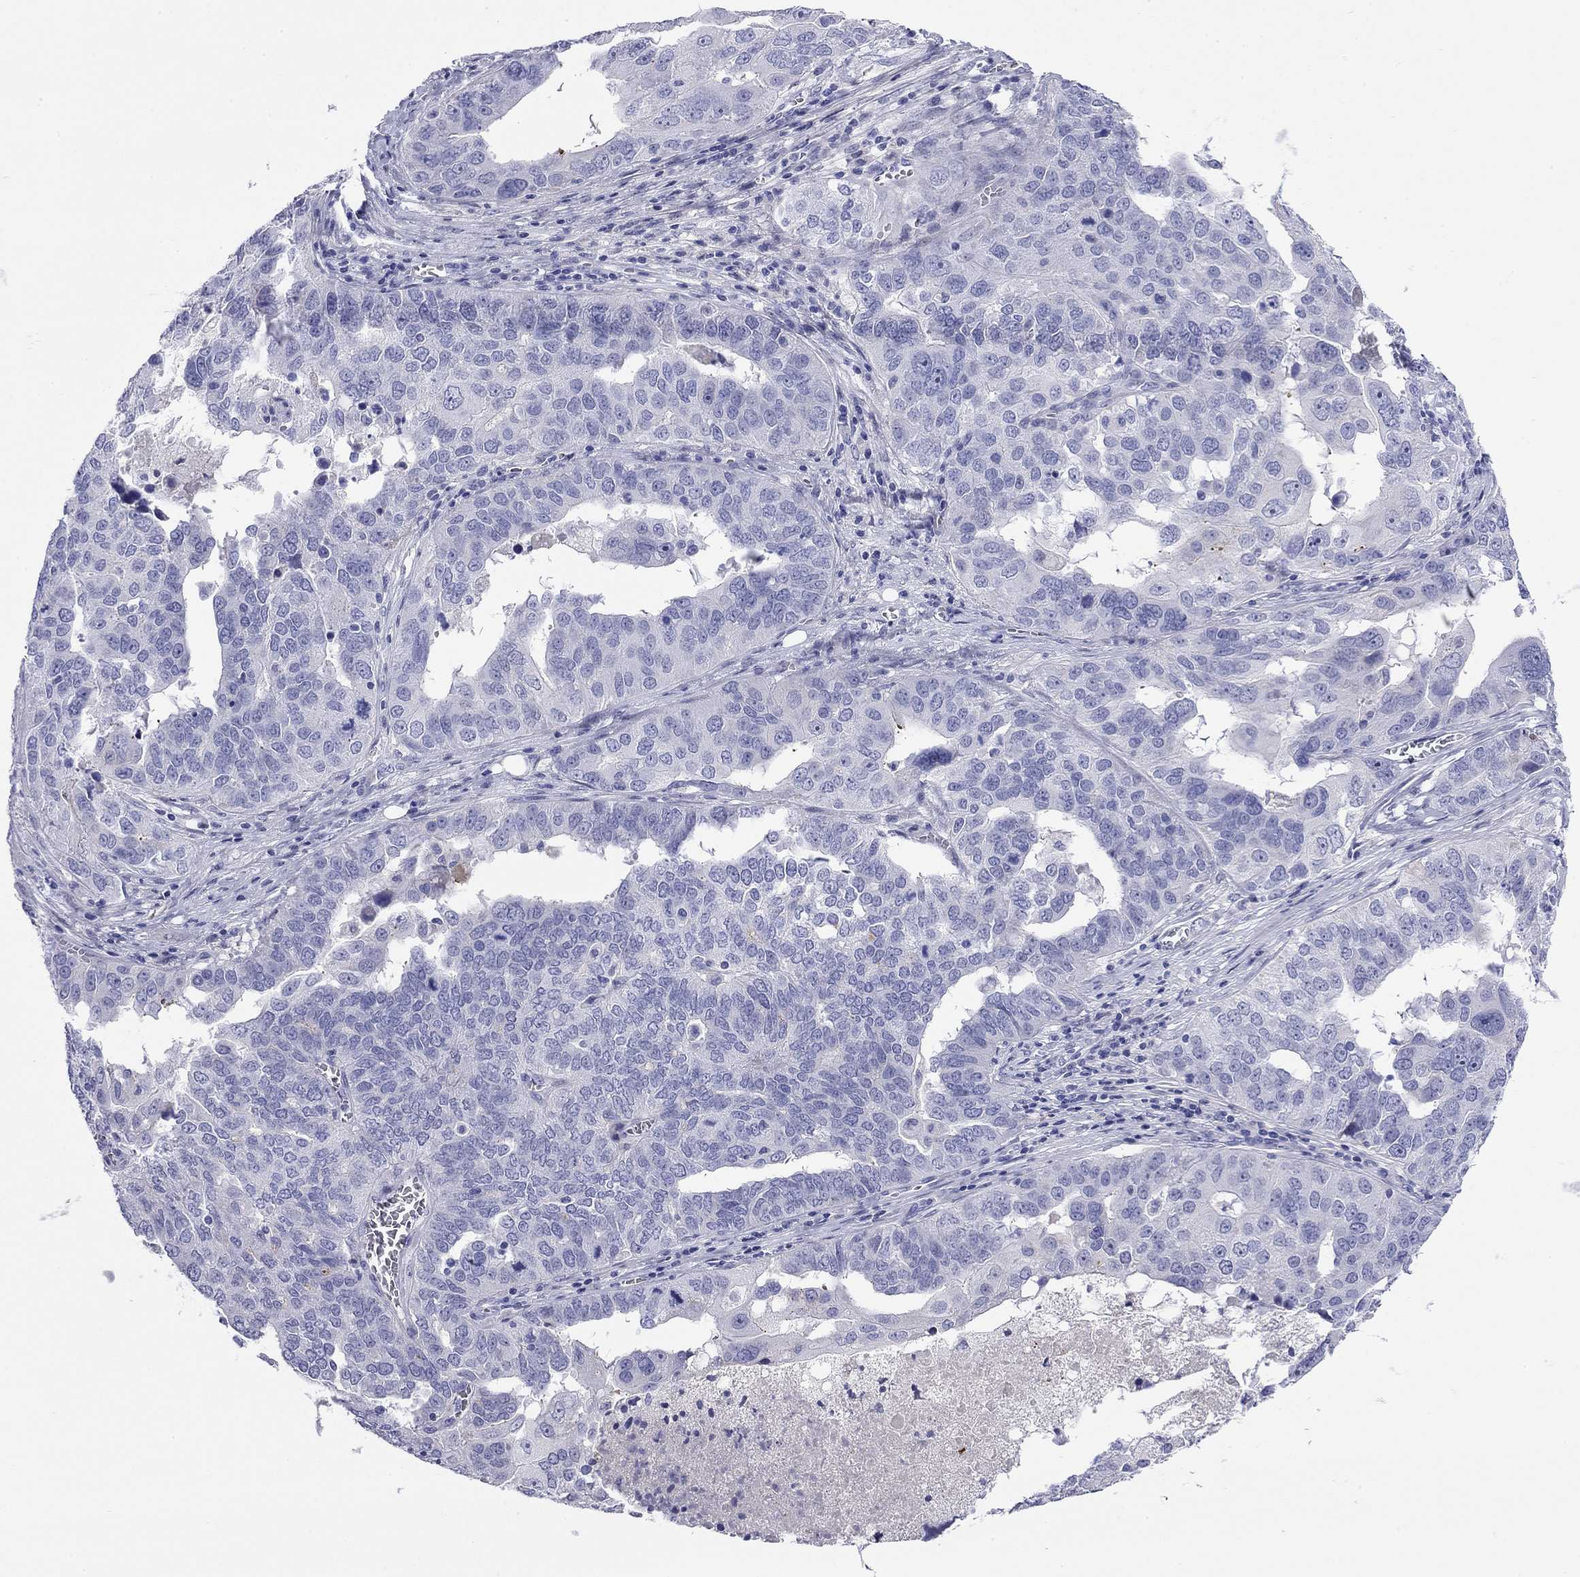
{"staining": {"intensity": "negative", "quantity": "none", "location": "none"}, "tissue": "ovarian cancer", "cell_type": "Tumor cells", "image_type": "cancer", "snomed": [{"axis": "morphology", "description": "Carcinoma, endometroid"}, {"axis": "topography", "description": "Soft tissue"}, {"axis": "topography", "description": "Ovary"}], "caption": "Histopathology image shows no protein expression in tumor cells of ovarian endometroid carcinoma tissue. (Immunohistochemistry, brightfield microscopy, high magnification).", "gene": "CMYA5", "patient": {"sex": "female", "age": 52}}